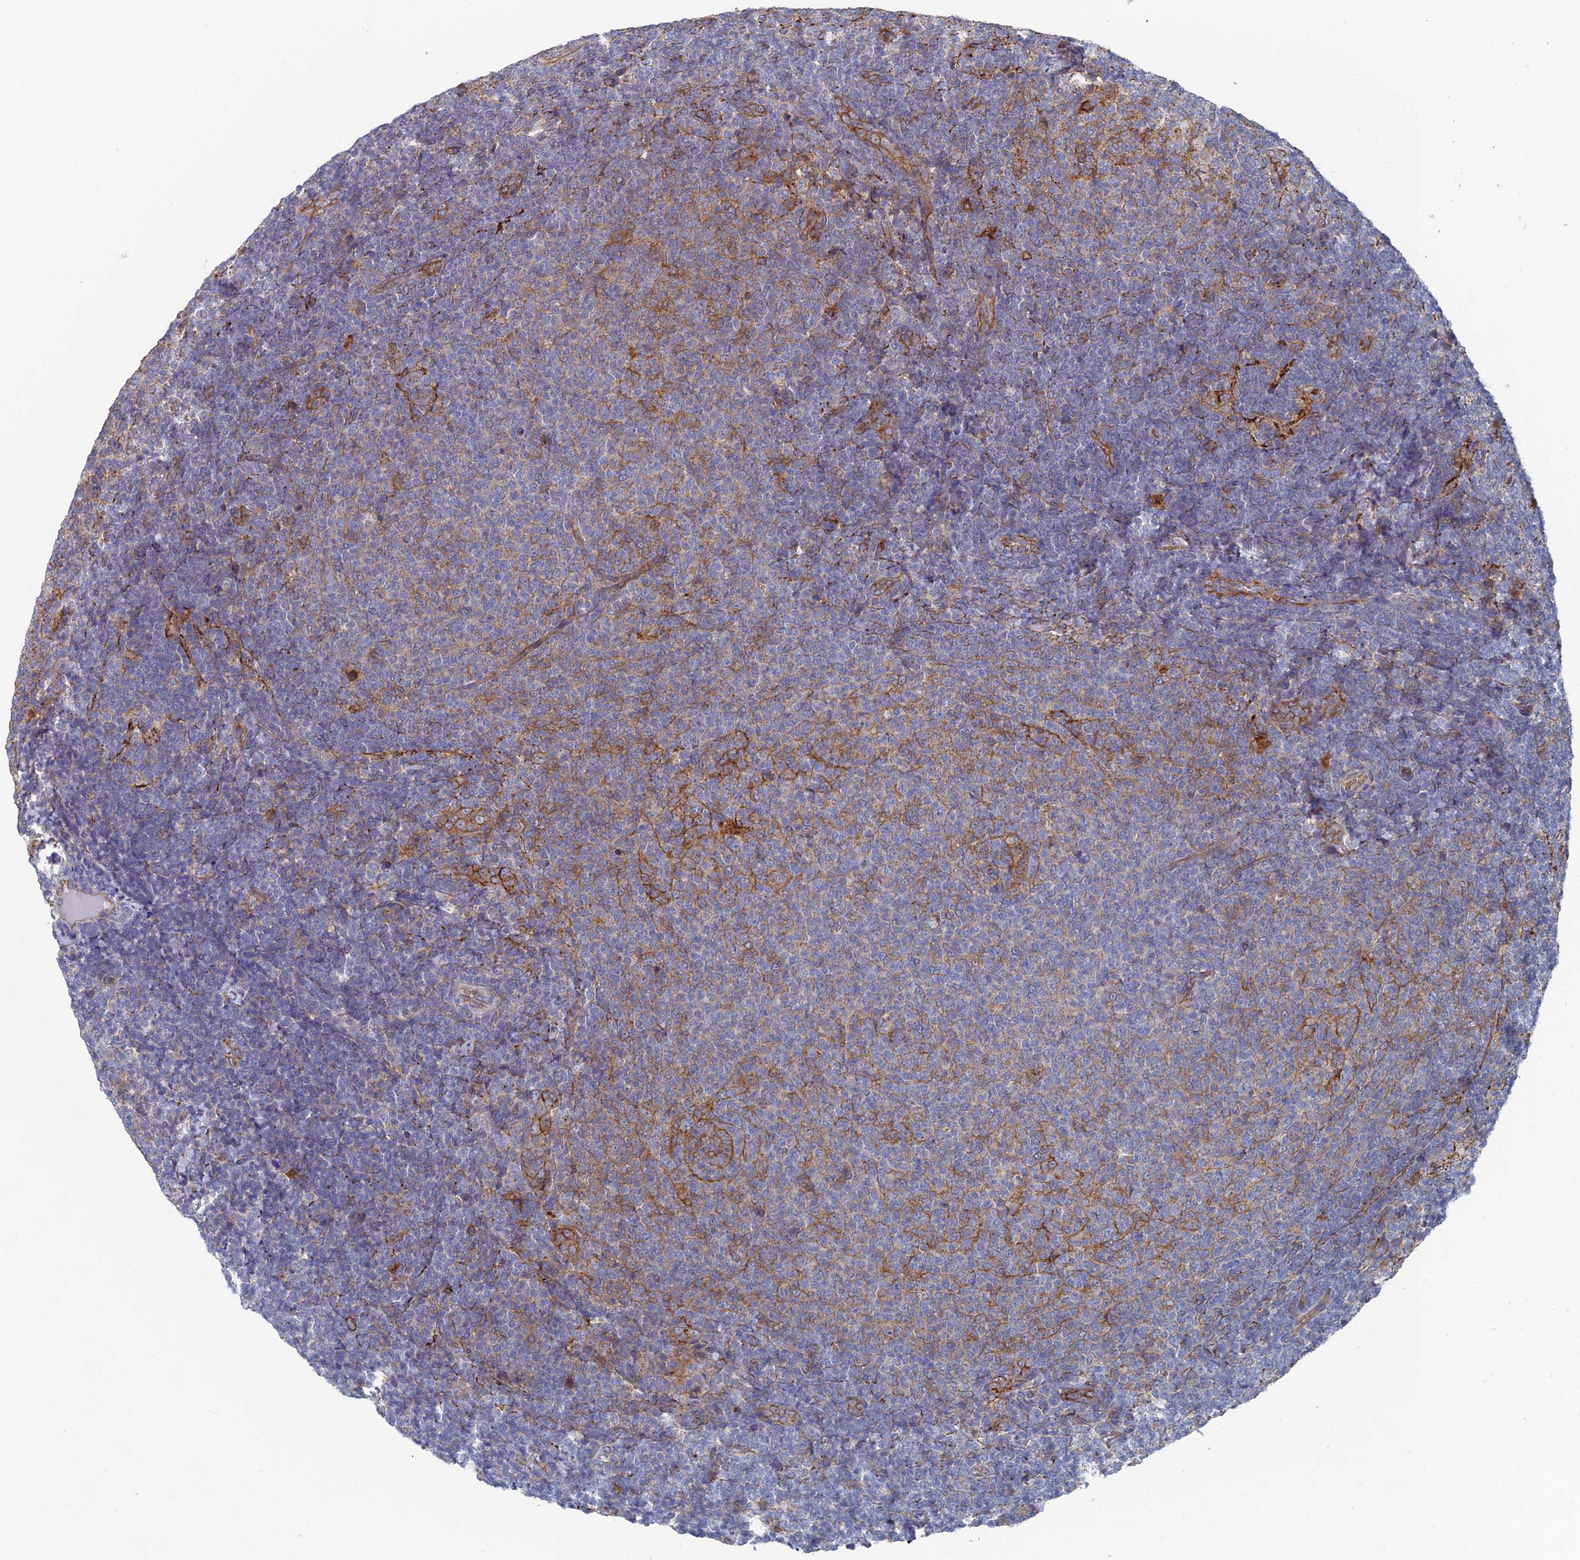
{"staining": {"intensity": "weak", "quantity": "<25%", "location": "cytoplasmic/membranous"}, "tissue": "lymphoma", "cell_type": "Tumor cells", "image_type": "cancer", "snomed": [{"axis": "morphology", "description": "Malignant lymphoma, non-Hodgkin's type, Low grade"}, {"axis": "topography", "description": "Lymph node"}], "caption": "A high-resolution micrograph shows immunohistochemistry staining of low-grade malignant lymphoma, non-Hodgkin's type, which demonstrates no significant positivity in tumor cells. Nuclei are stained in blue.", "gene": "SNX11", "patient": {"sex": "male", "age": 66}}